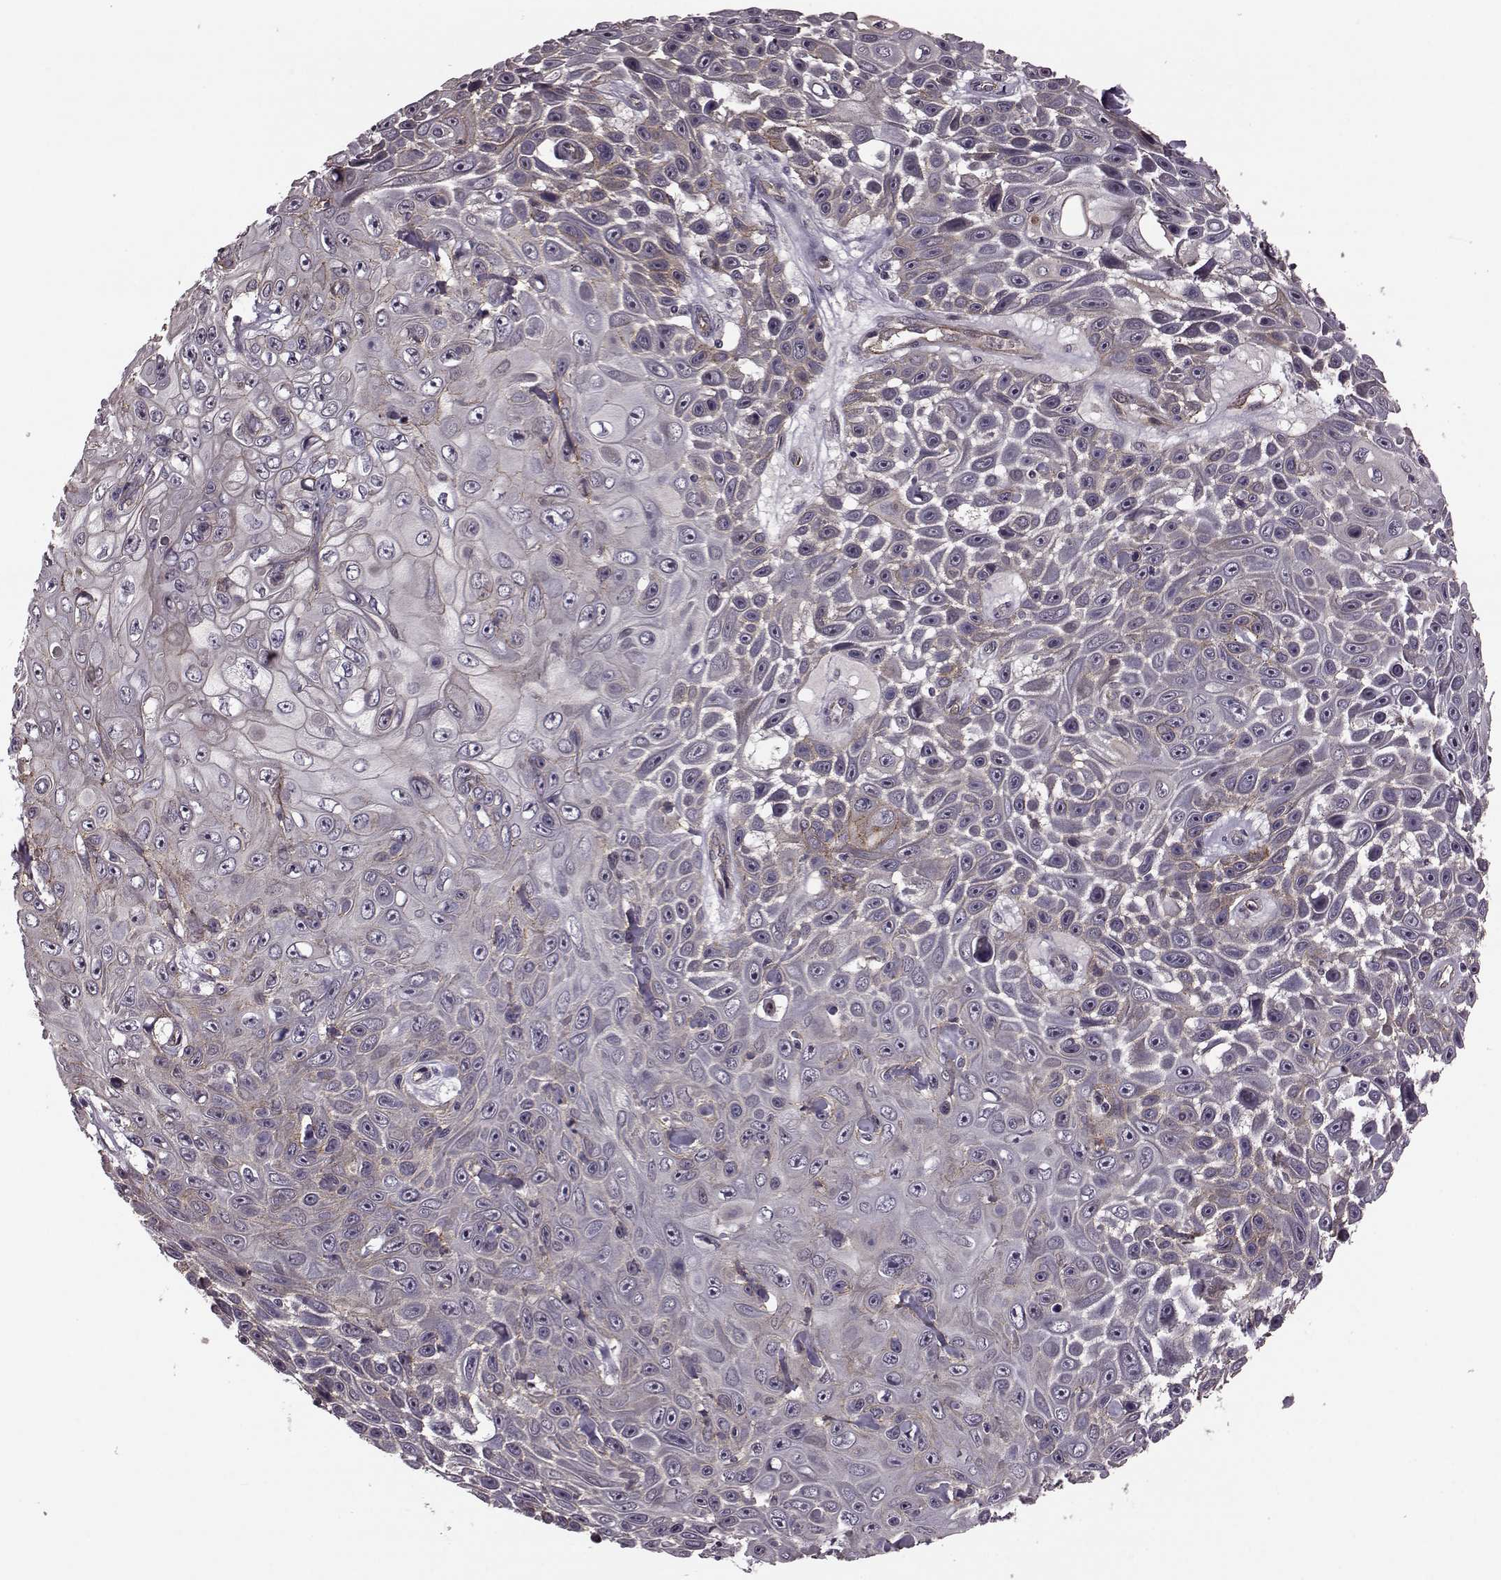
{"staining": {"intensity": "moderate", "quantity": "<25%", "location": "cytoplasmic/membranous"}, "tissue": "skin cancer", "cell_type": "Tumor cells", "image_type": "cancer", "snomed": [{"axis": "morphology", "description": "Squamous cell carcinoma, NOS"}, {"axis": "topography", "description": "Skin"}], "caption": "The histopathology image demonstrates staining of skin squamous cell carcinoma, revealing moderate cytoplasmic/membranous protein positivity (brown color) within tumor cells. (DAB (3,3'-diaminobenzidine) IHC with brightfield microscopy, high magnification).", "gene": "SYNPO", "patient": {"sex": "male", "age": 82}}